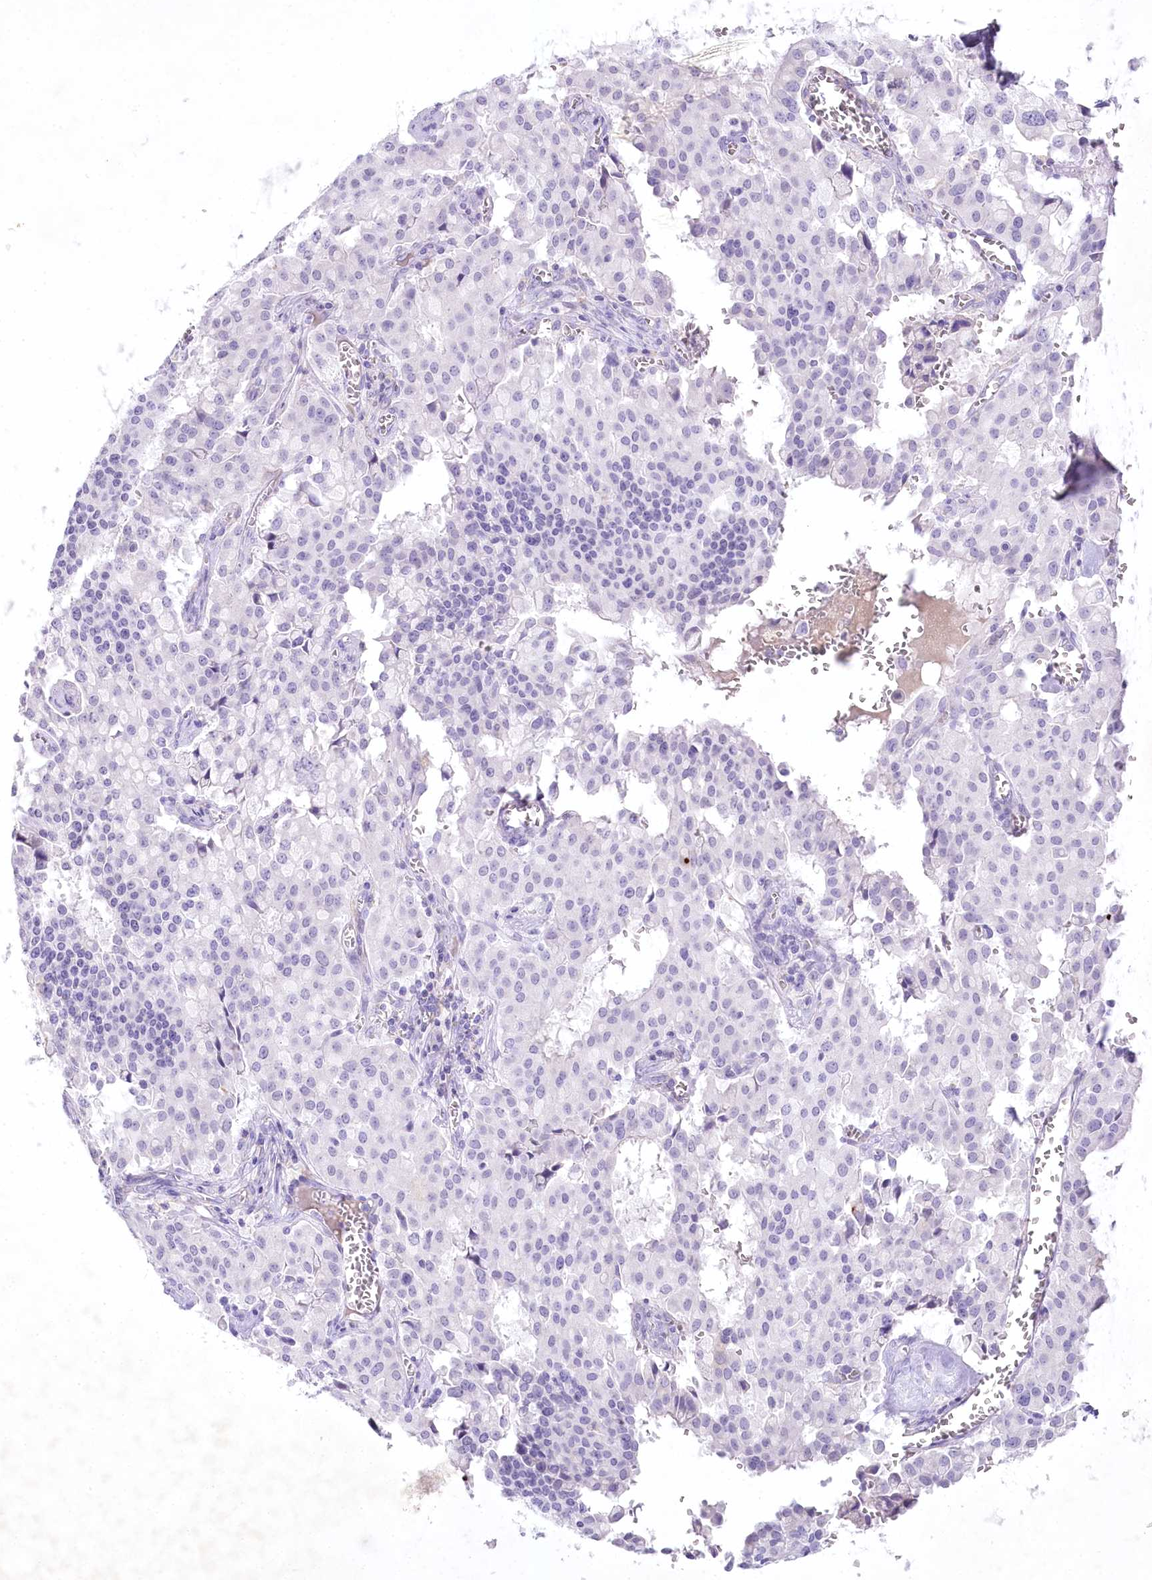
{"staining": {"intensity": "negative", "quantity": "none", "location": "none"}, "tissue": "pancreatic cancer", "cell_type": "Tumor cells", "image_type": "cancer", "snomed": [{"axis": "morphology", "description": "Adenocarcinoma, NOS"}, {"axis": "topography", "description": "Pancreas"}], "caption": "Tumor cells are negative for brown protein staining in pancreatic cancer (adenocarcinoma).", "gene": "MYOZ1", "patient": {"sex": "male", "age": 65}}